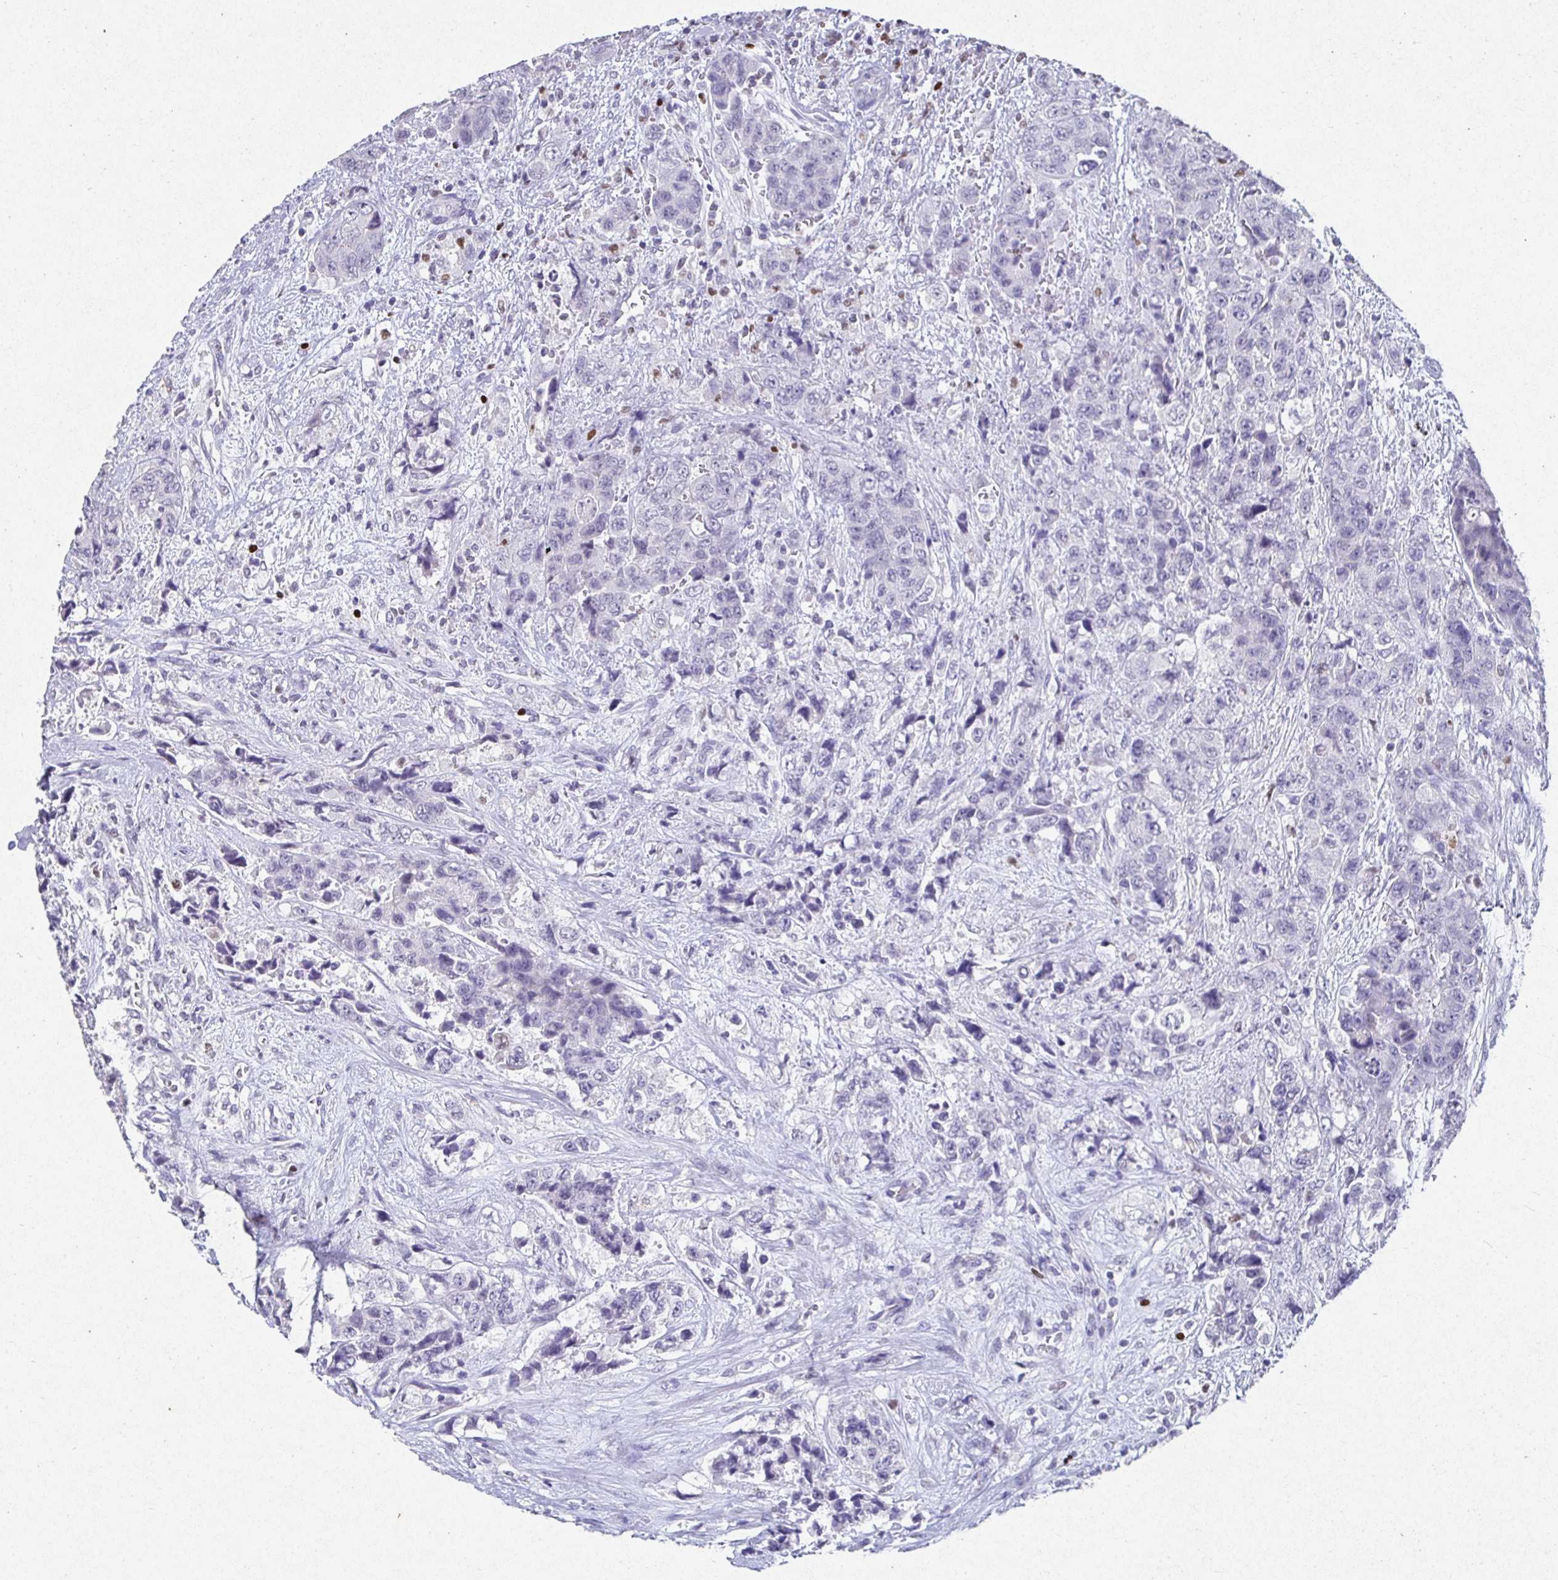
{"staining": {"intensity": "negative", "quantity": "none", "location": "none"}, "tissue": "urothelial cancer", "cell_type": "Tumor cells", "image_type": "cancer", "snomed": [{"axis": "morphology", "description": "Urothelial carcinoma, High grade"}, {"axis": "topography", "description": "Urinary bladder"}], "caption": "Tumor cells show no significant protein expression in urothelial cancer.", "gene": "SATB1", "patient": {"sex": "female", "age": 78}}